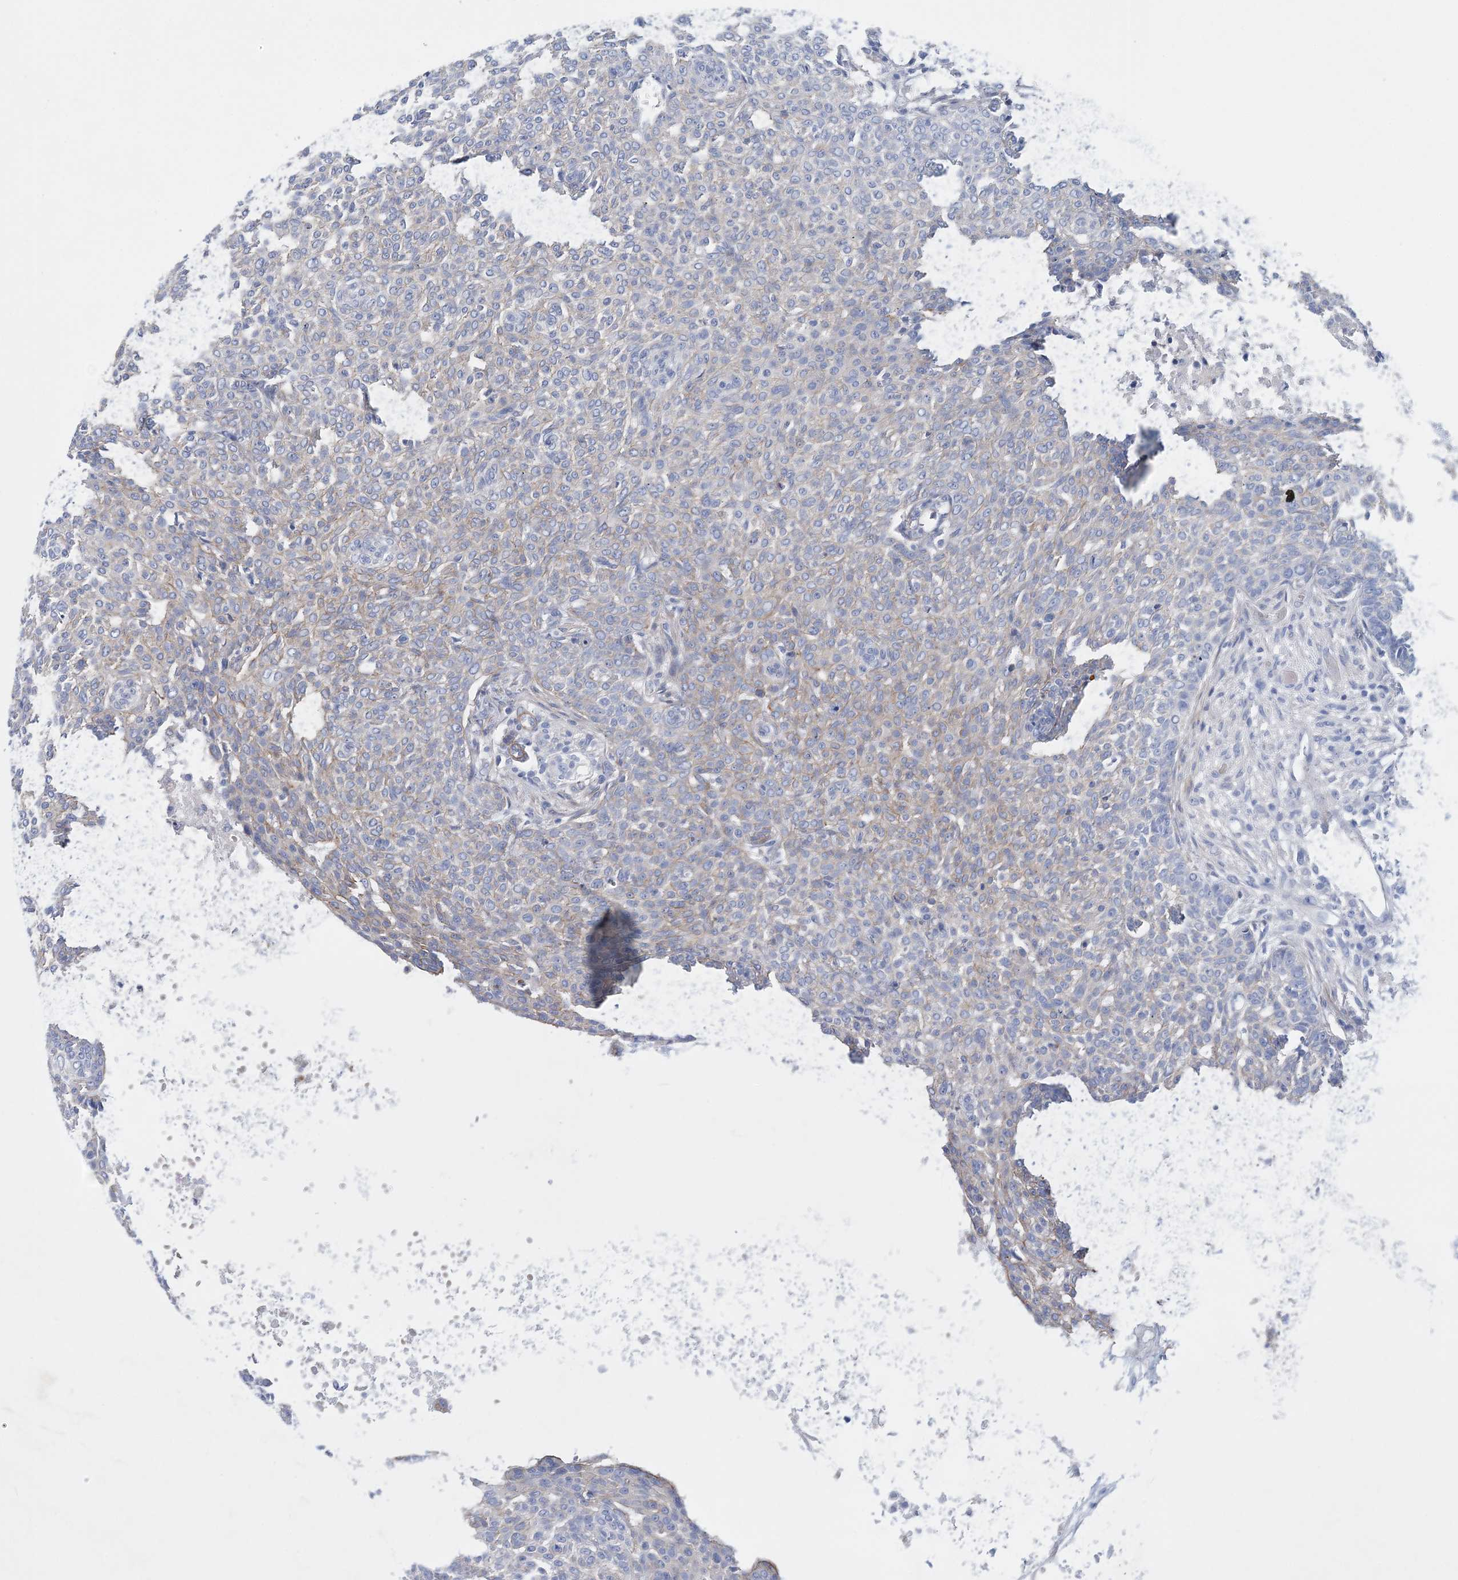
{"staining": {"intensity": "weak", "quantity": "<25%", "location": "cytoplasmic/membranous"}, "tissue": "skin cancer", "cell_type": "Tumor cells", "image_type": "cancer", "snomed": [{"axis": "morphology", "description": "Basal cell carcinoma"}, {"axis": "topography", "description": "Skin"}], "caption": "The histopathology image demonstrates no significant staining in tumor cells of skin cancer (basal cell carcinoma).", "gene": "WDR74", "patient": {"sex": "male", "age": 85}}